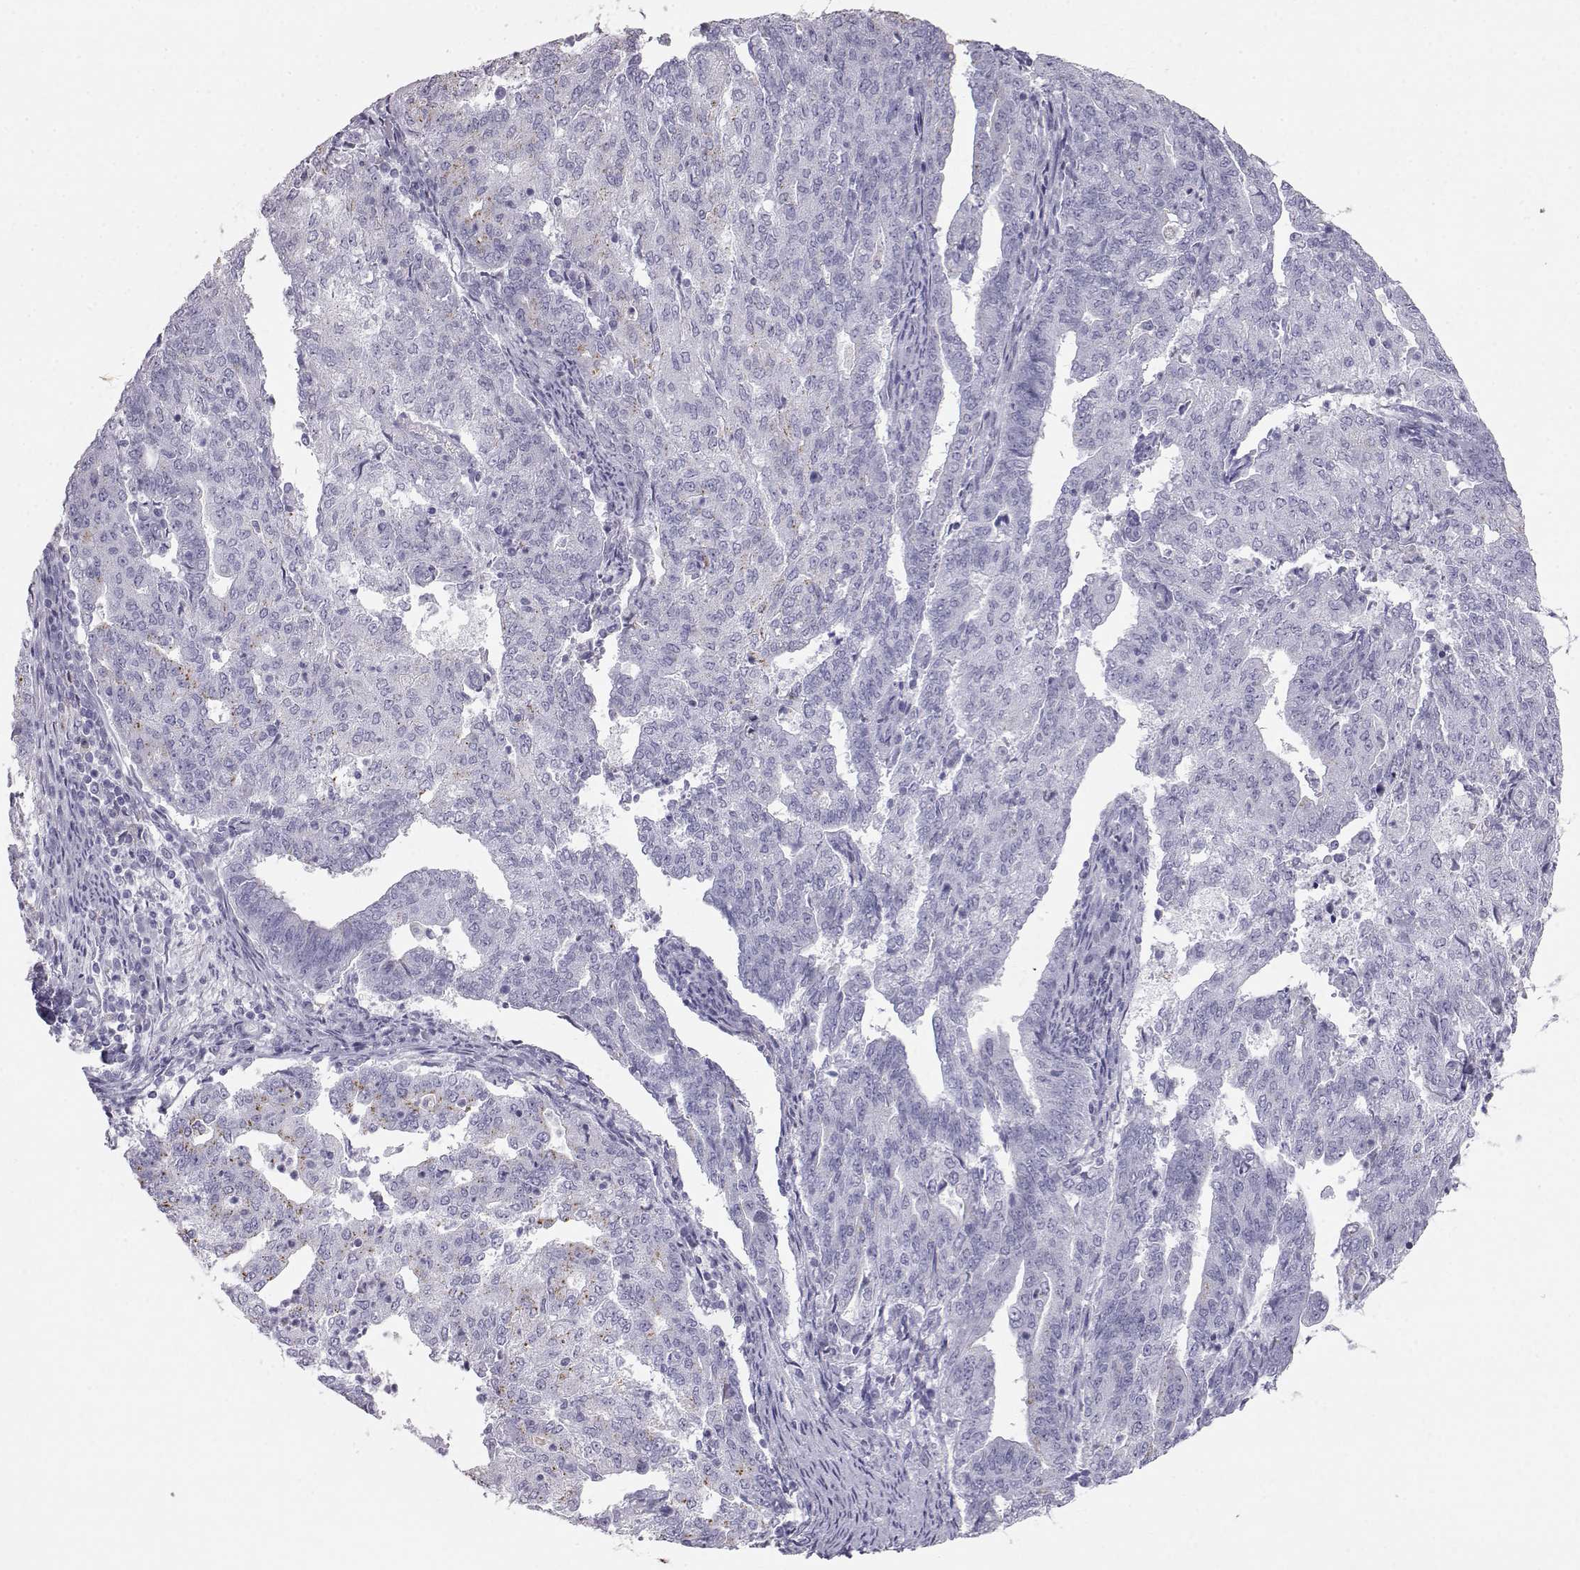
{"staining": {"intensity": "negative", "quantity": "none", "location": "none"}, "tissue": "endometrial cancer", "cell_type": "Tumor cells", "image_type": "cancer", "snomed": [{"axis": "morphology", "description": "Adenocarcinoma, NOS"}, {"axis": "topography", "description": "Endometrium"}], "caption": "This is a photomicrograph of immunohistochemistry staining of adenocarcinoma (endometrial), which shows no staining in tumor cells.", "gene": "ITLN2", "patient": {"sex": "female", "age": 82}}